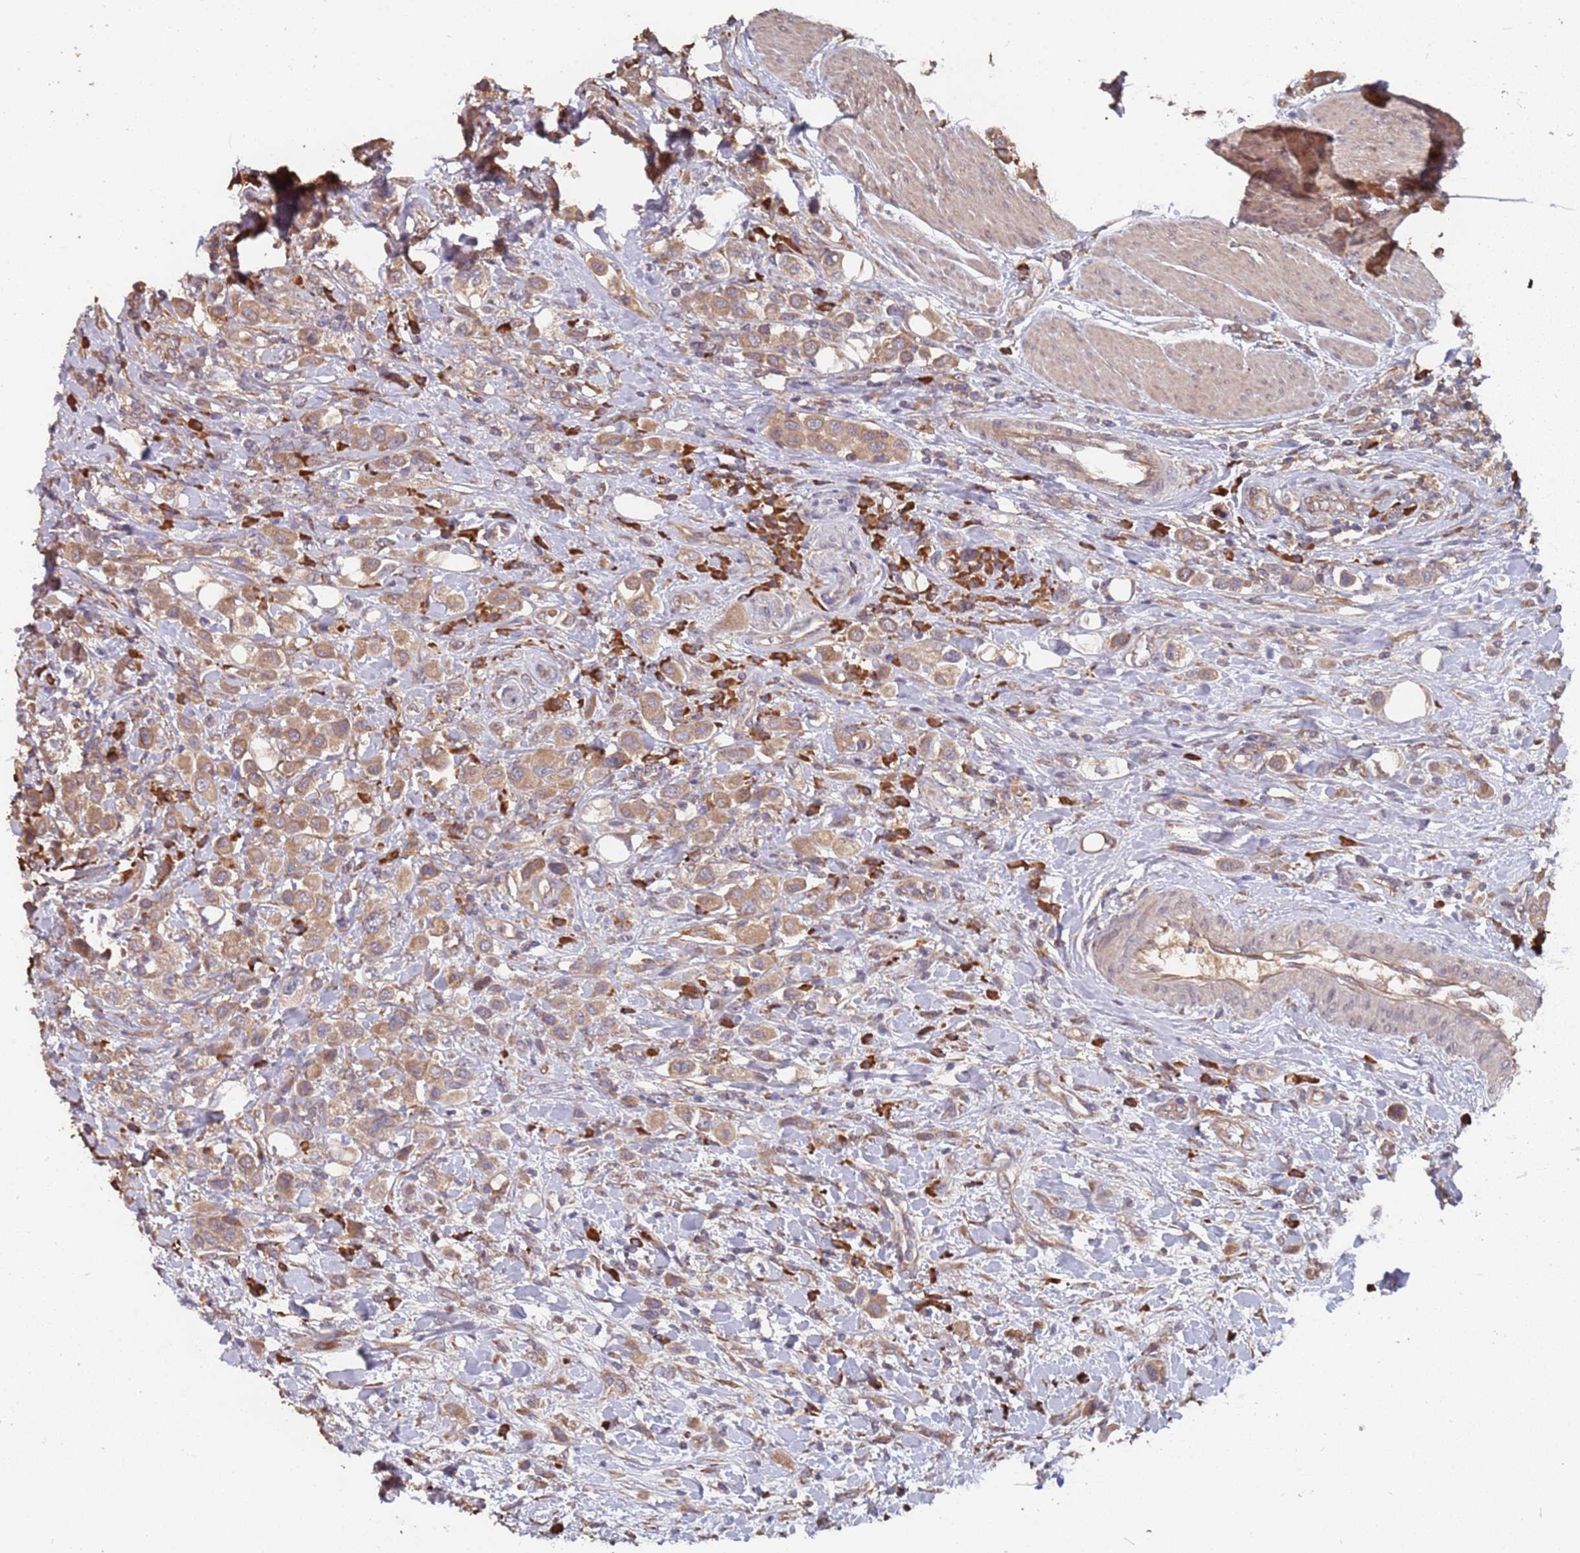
{"staining": {"intensity": "moderate", "quantity": ">75%", "location": "cytoplasmic/membranous"}, "tissue": "urothelial cancer", "cell_type": "Tumor cells", "image_type": "cancer", "snomed": [{"axis": "morphology", "description": "Urothelial carcinoma, High grade"}, {"axis": "topography", "description": "Urinary bladder"}], "caption": "High-grade urothelial carcinoma stained for a protein demonstrates moderate cytoplasmic/membranous positivity in tumor cells.", "gene": "ATG5", "patient": {"sex": "male", "age": 50}}